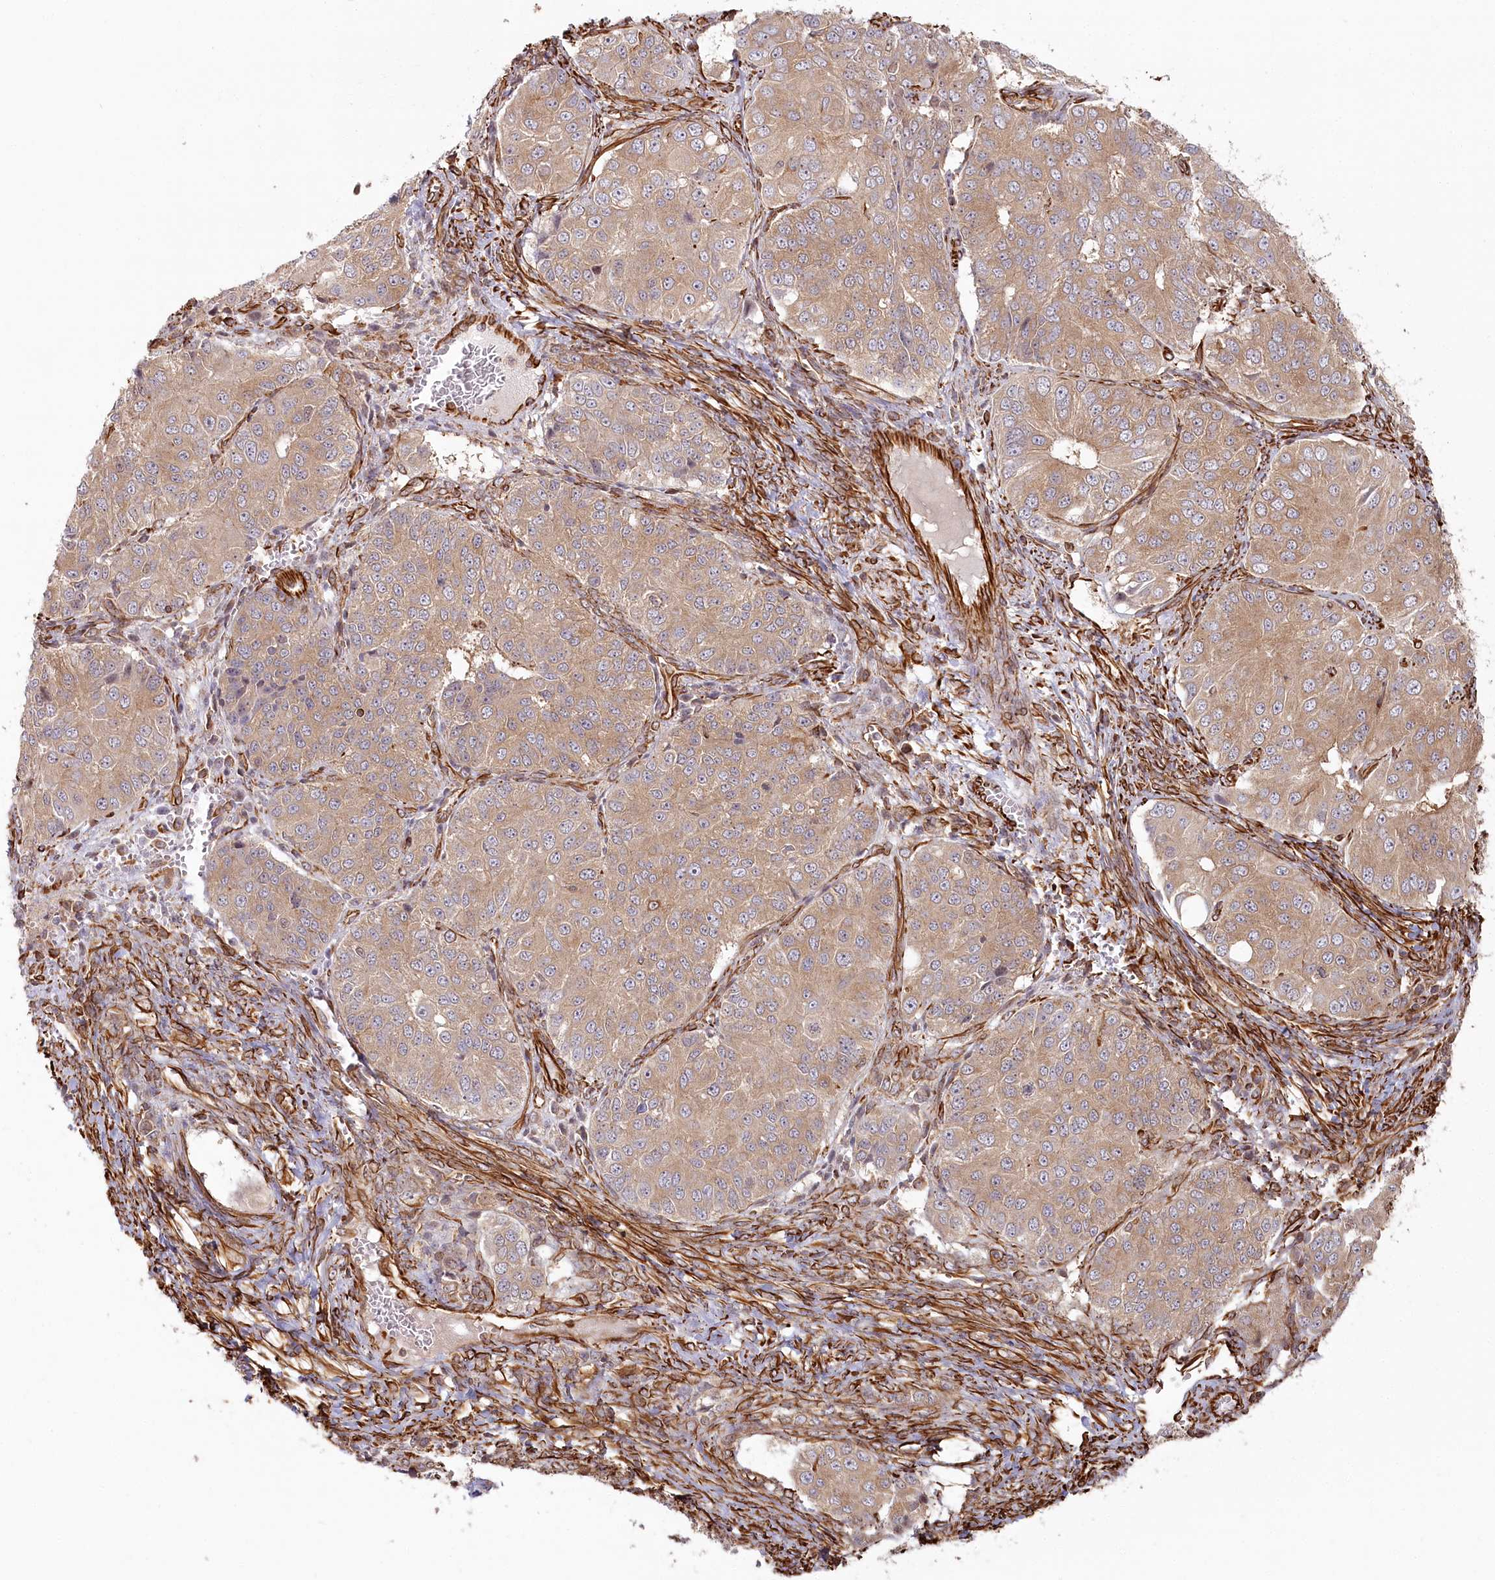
{"staining": {"intensity": "moderate", "quantity": ">75%", "location": "cytoplasmic/membranous"}, "tissue": "ovarian cancer", "cell_type": "Tumor cells", "image_type": "cancer", "snomed": [{"axis": "morphology", "description": "Carcinoma, endometroid"}, {"axis": "topography", "description": "Ovary"}], "caption": "A micrograph of ovarian cancer (endometroid carcinoma) stained for a protein demonstrates moderate cytoplasmic/membranous brown staining in tumor cells.", "gene": "TTC1", "patient": {"sex": "female", "age": 51}}